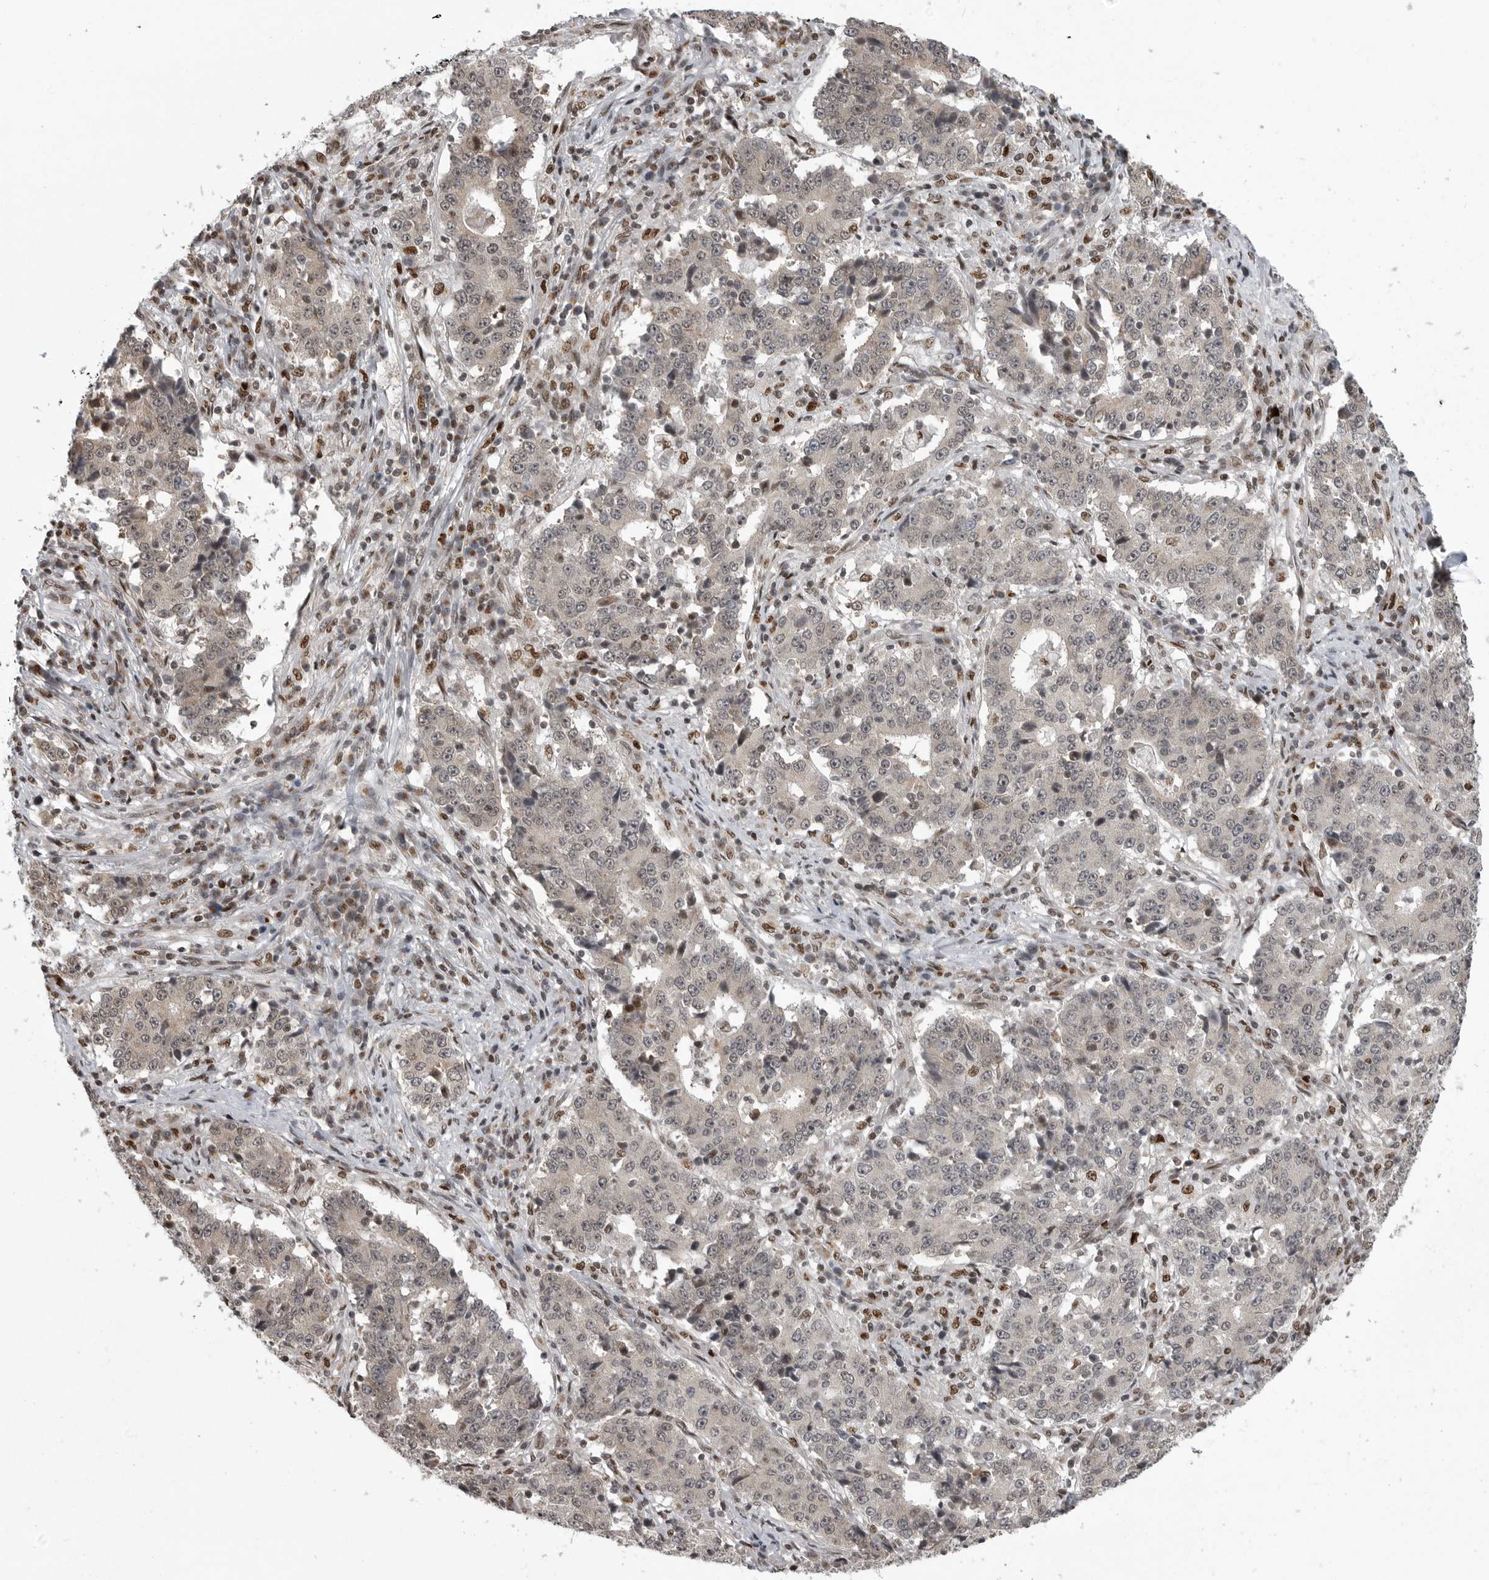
{"staining": {"intensity": "negative", "quantity": "none", "location": "none"}, "tissue": "stomach cancer", "cell_type": "Tumor cells", "image_type": "cancer", "snomed": [{"axis": "morphology", "description": "Adenocarcinoma, NOS"}, {"axis": "topography", "description": "Stomach"}], "caption": "Tumor cells show no significant positivity in stomach adenocarcinoma.", "gene": "YAF2", "patient": {"sex": "male", "age": 59}}